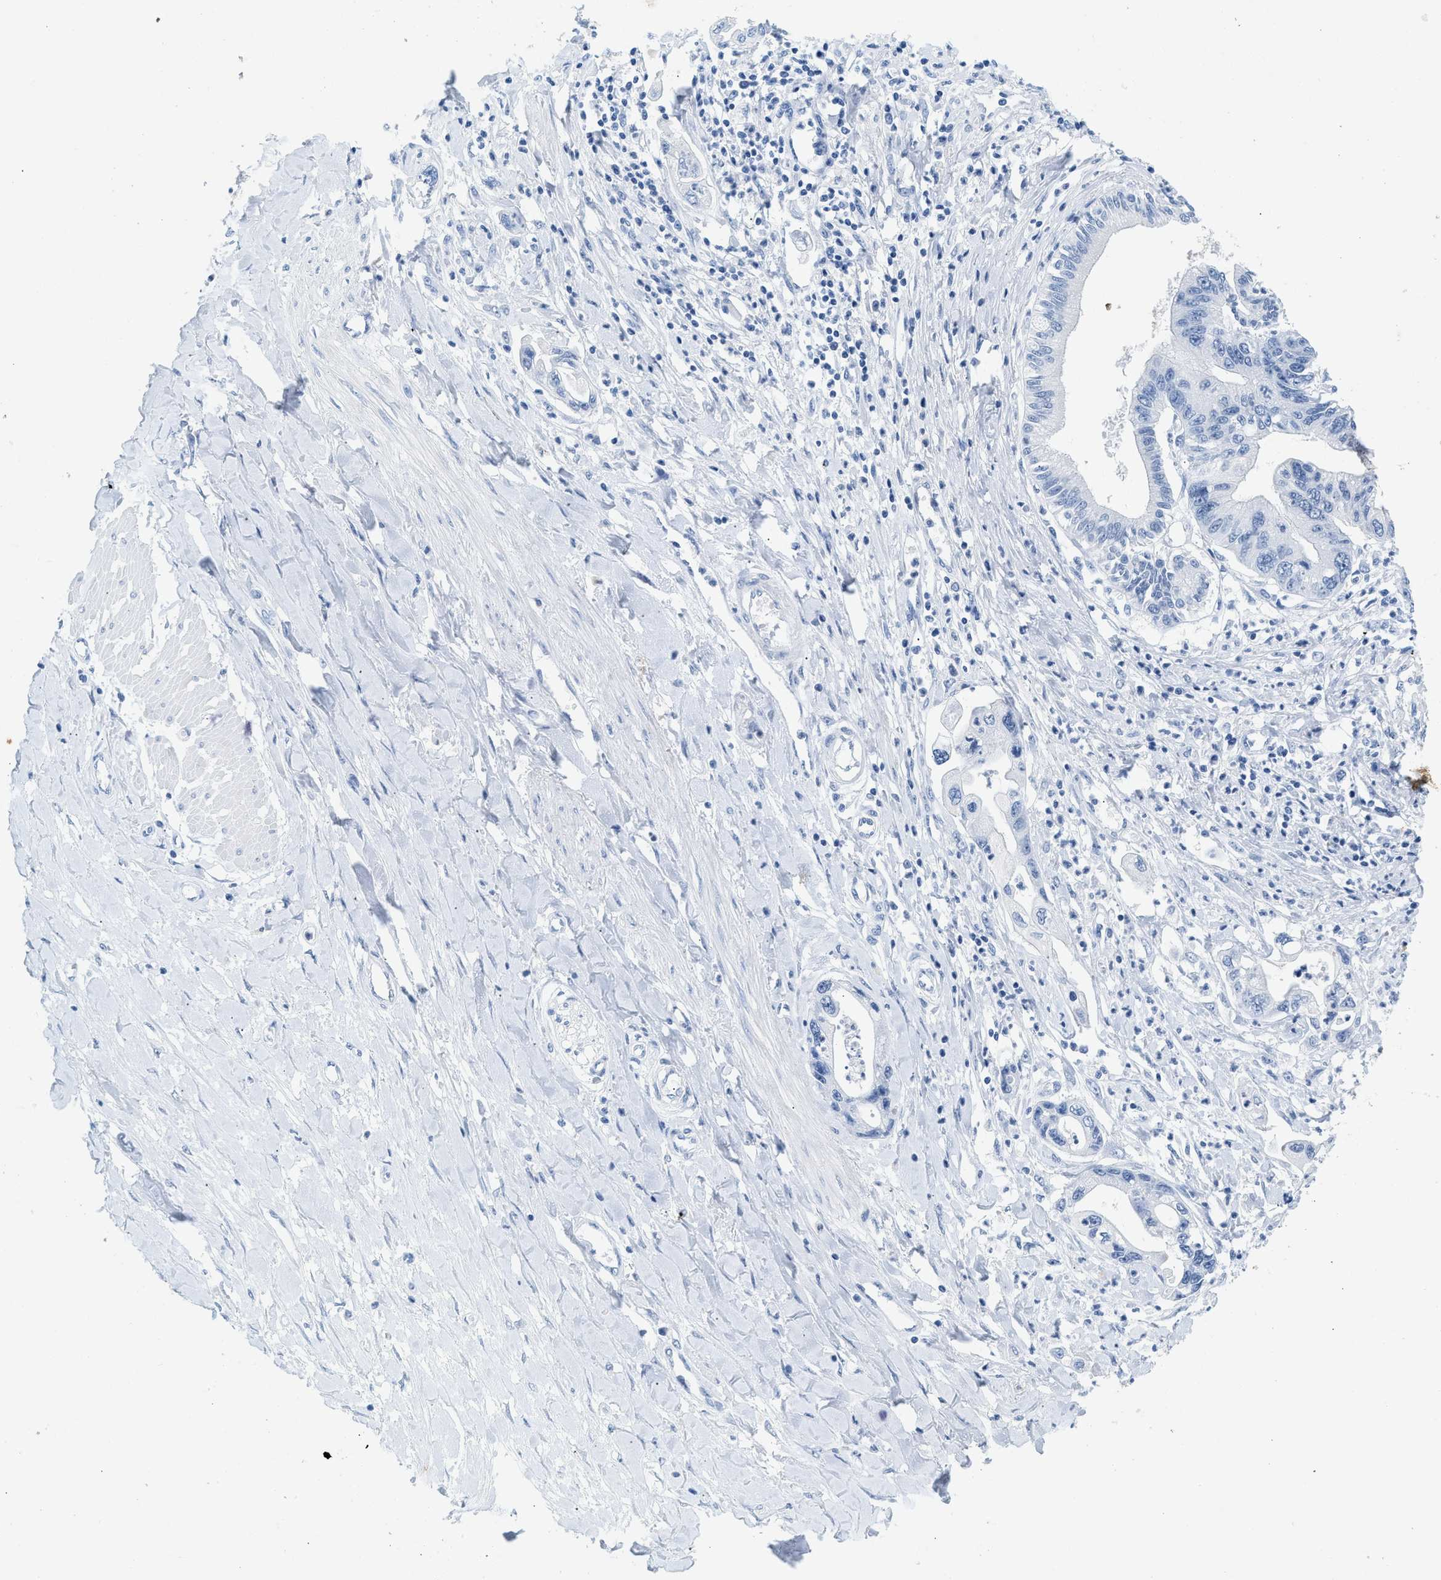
{"staining": {"intensity": "negative", "quantity": "none", "location": "none"}, "tissue": "pancreatic cancer", "cell_type": "Tumor cells", "image_type": "cancer", "snomed": [{"axis": "morphology", "description": "Adenocarcinoma, NOS"}, {"axis": "topography", "description": "Pancreas"}], "caption": "Adenocarcinoma (pancreatic) stained for a protein using immunohistochemistry shows no staining tumor cells.", "gene": "HHATL", "patient": {"sex": "male", "age": 56}}